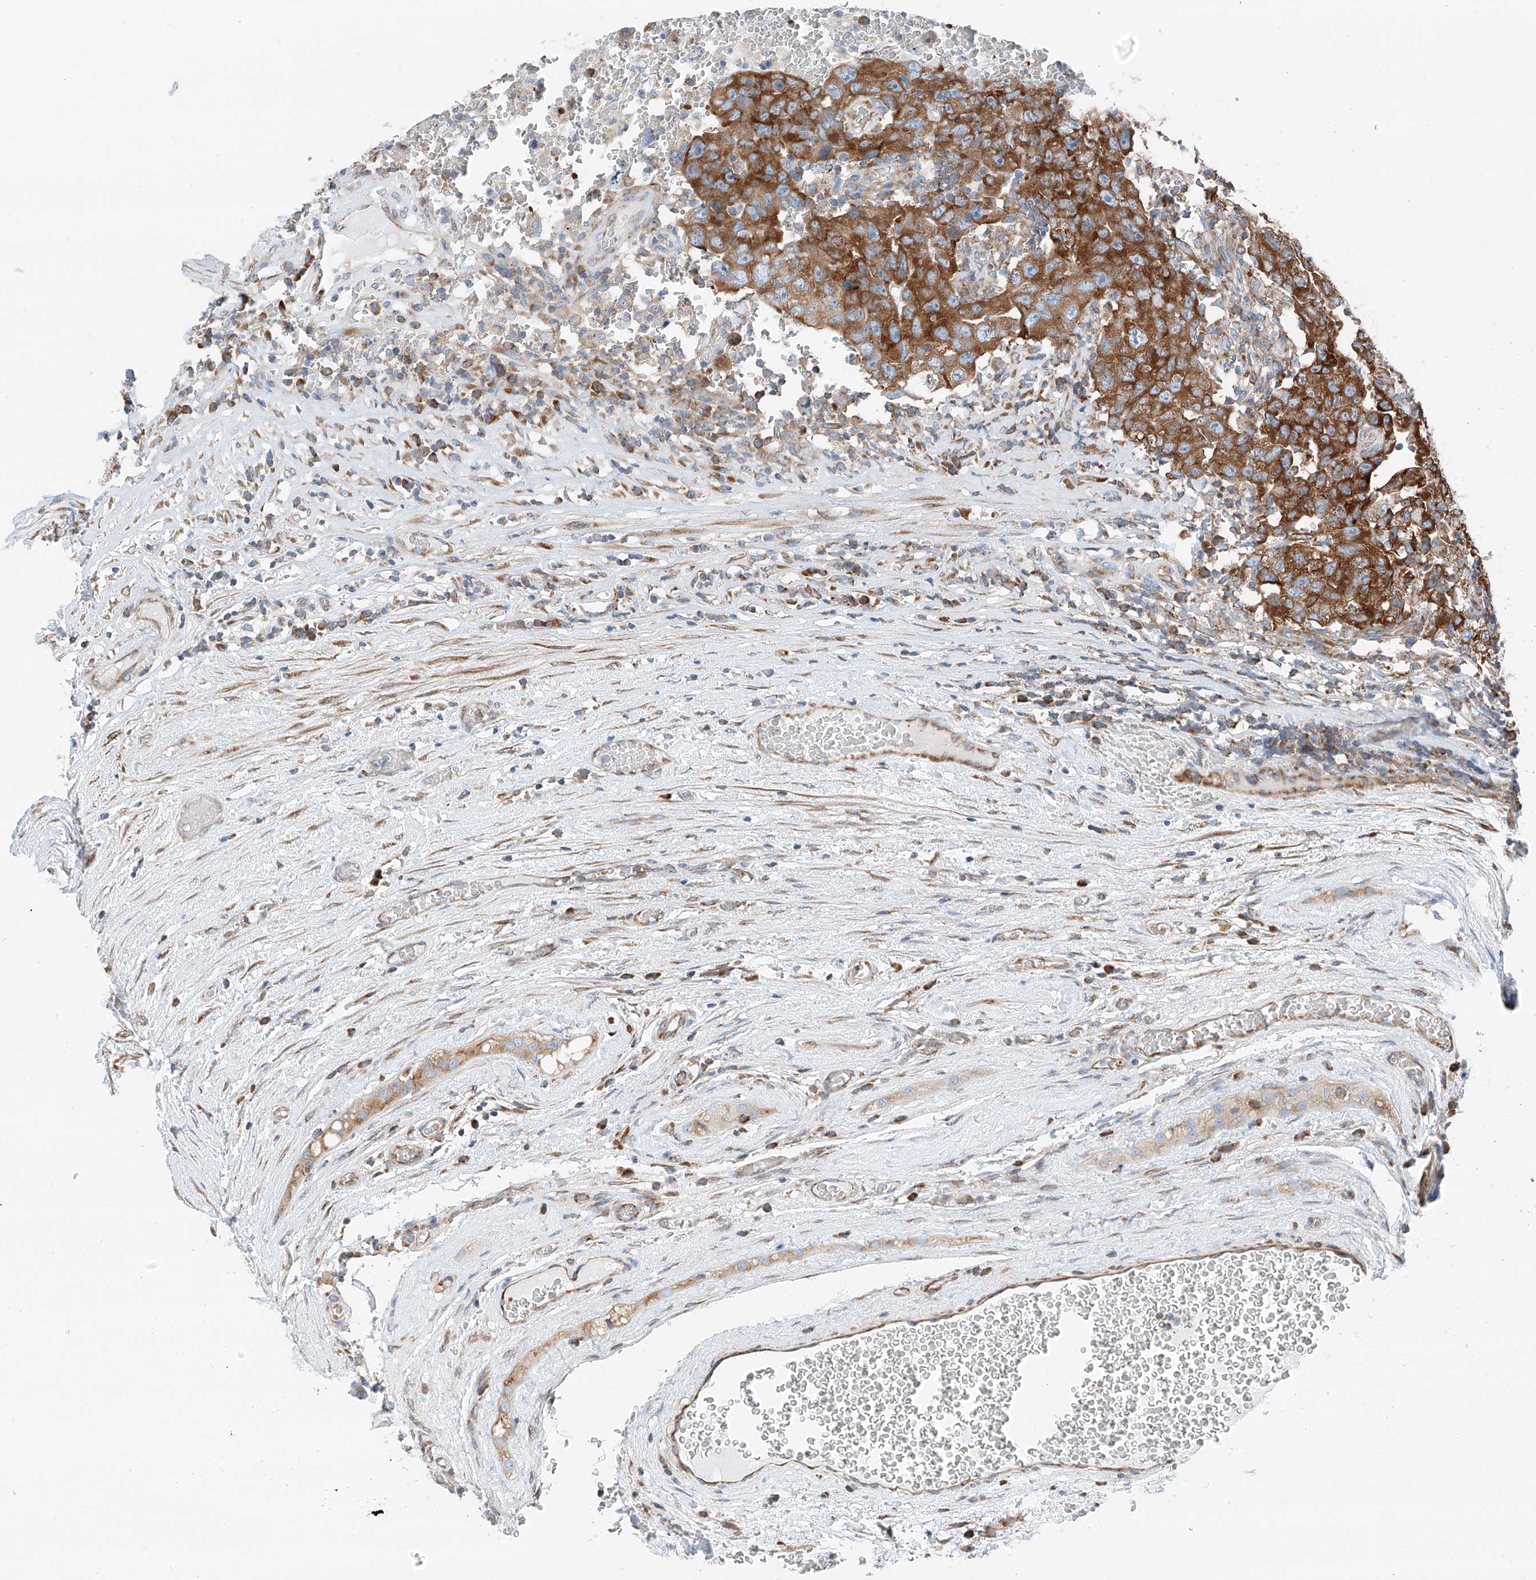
{"staining": {"intensity": "moderate", "quantity": ">75%", "location": "cytoplasmic/membranous"}, "tissue": "testis cancer", "cell_type": "Tumor cells", "image_type": "cancer", "snomed": [{"axis": "morphology", "description": "Carcinoma, Embryonal, NOS"}, {"axis": "topography", "description": "Testis"}], "caption": "Protein expression analysis of testis embryonal carcinoma demonstrates moderate cytoplasmic/membranous expression in about >75% of tumor cells. (DAB (3,3'-diaminobenzidine) = brown stain, brightfield microscopy at high magnification).", "gene": "ZC3H15", "patient": {"sex": "male", "age": 26}}